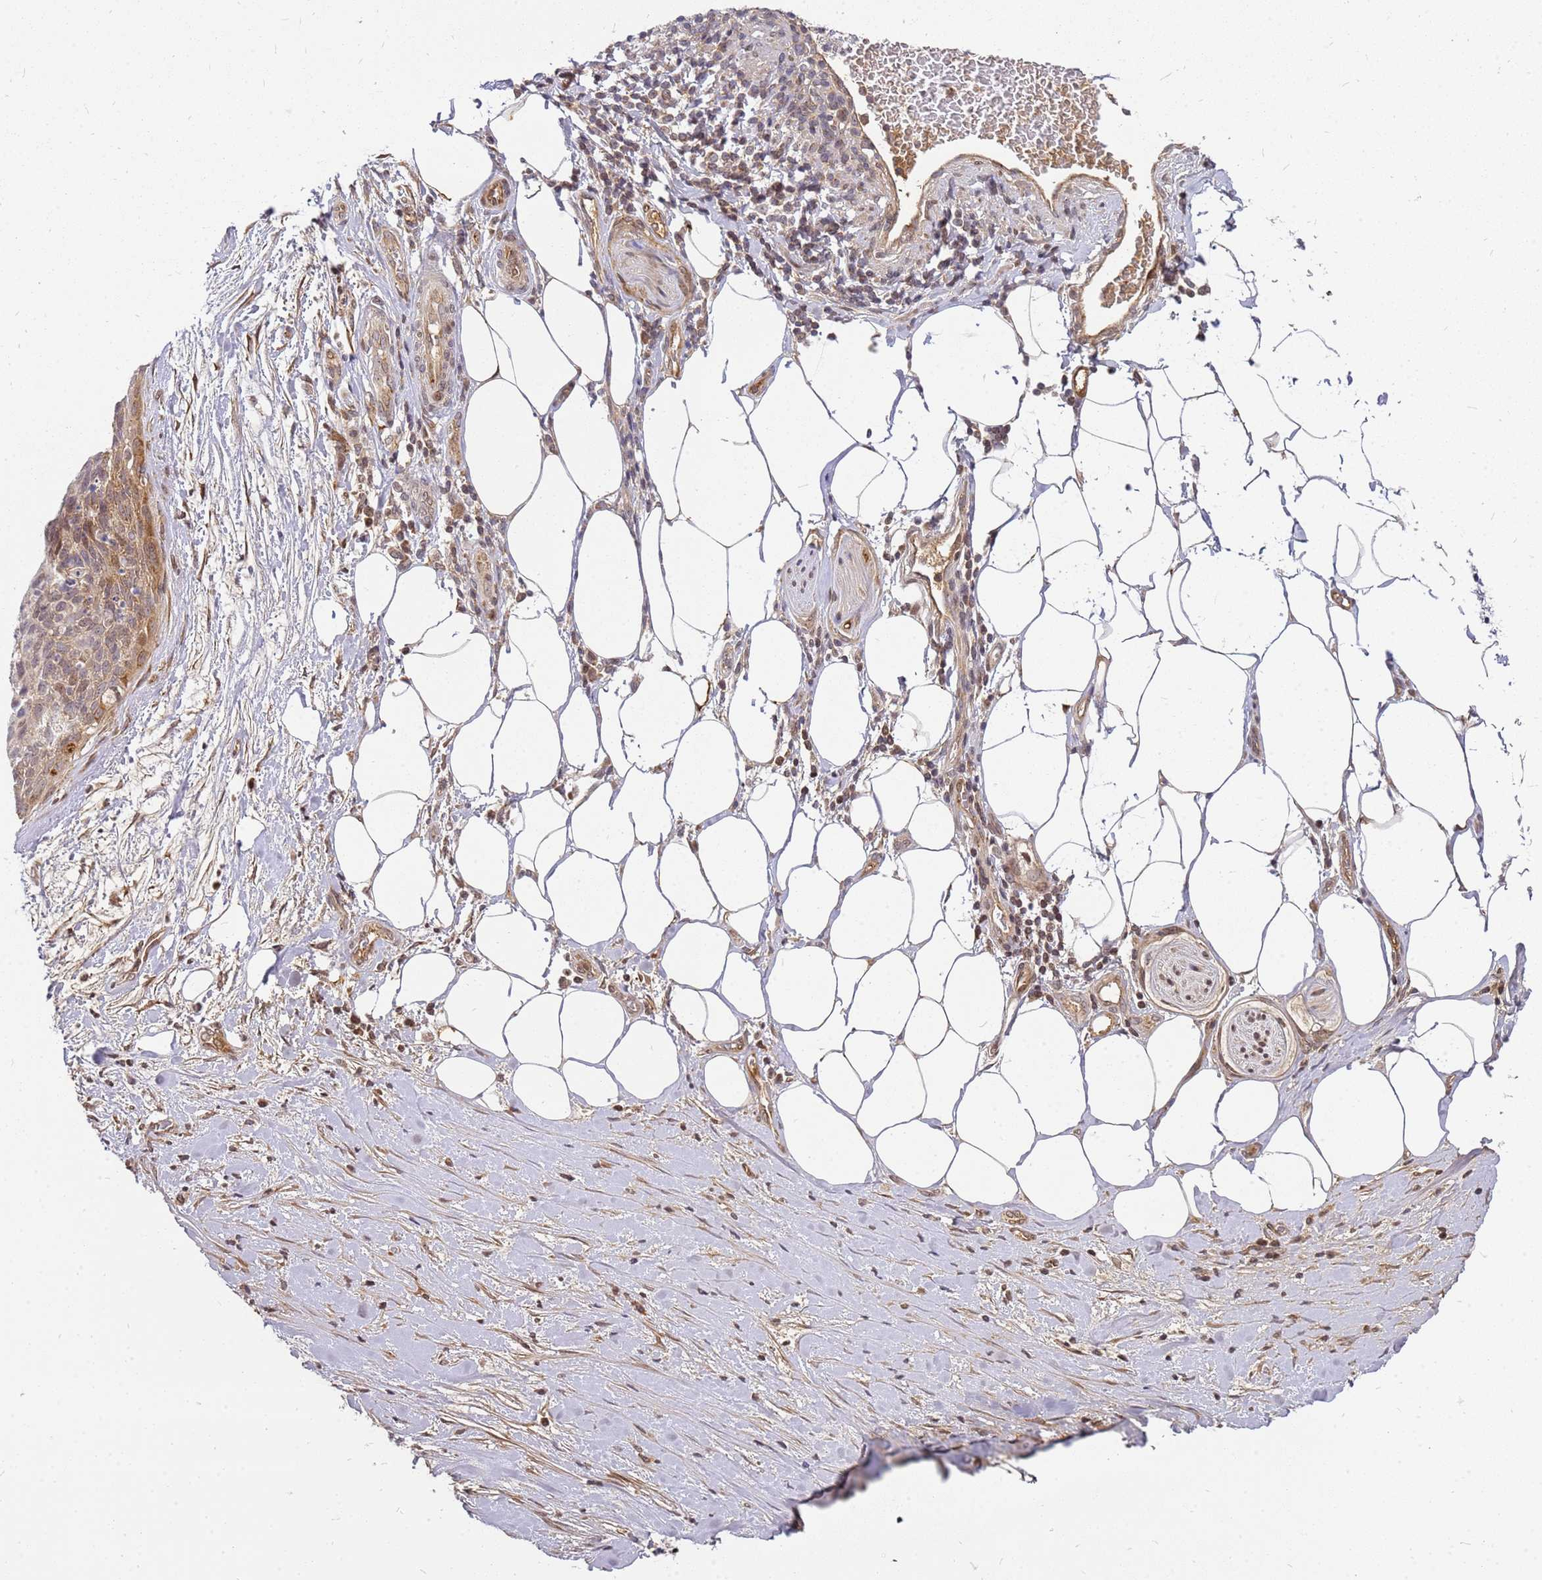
{"staining": {"intensity": "weak", "quantity": "<25%", "location": "cytoplasmic/membranous"}, "tissue": "cervical cancer", "cell_type": "Tumor cells", "image_type": "cancer", "snomed": [{"axis": "morphology", "description": "Squamous cell carcinoma, NOS"}, {"axis": "topography", "description": "Cervix"}], "caption": "The histopathology image shows no staining of tumor cells in cervical cancer (squamous cell carcinoma). (IHC, brightfield microscopy, high magnification).", "gene": "CCDC159", "patient": {"sex": "female", "age": 55}}